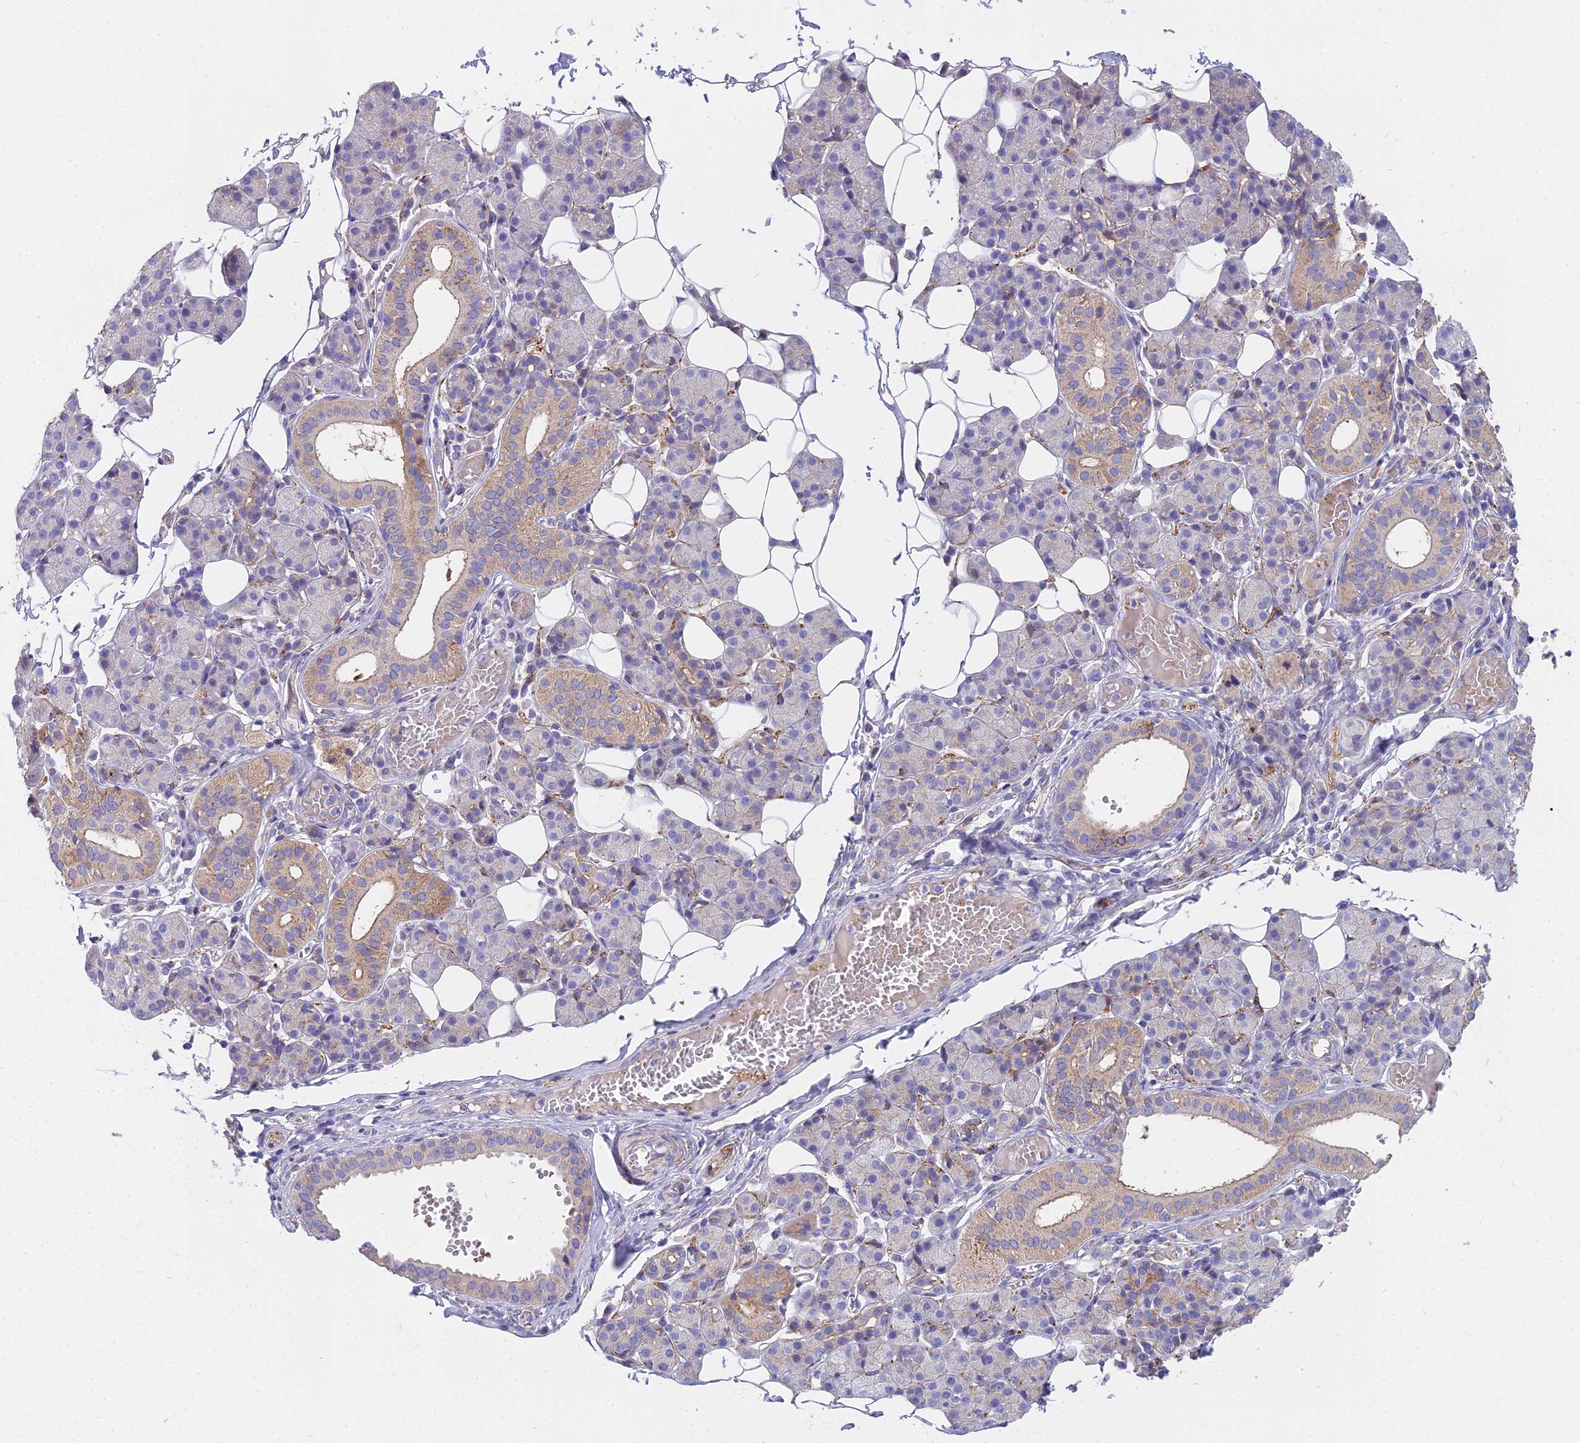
{"staining": {"intensity": "moderate", "quantity": "<25%", "location": "cytoplasmic/membranous"}, "tissue": "salivary gland", "cell_type": "Glandular cells", "image_type": "normal", "snomed": [{"axis": "morphology", "description": "Normal tissue, NOS"}, {"axis": "topography", "description": "Salivary gland"}], "caption": "Immunohistochemistry (IHC) photomicrograph of unremarkable salivary gland: salivary gland stained using IHC exhibits low levels of moderate protein expression localized specifically in the cytoplasmic/membranous of glandular cells, appearing as a cytoplasmic/membranous brown color.", "gene": "FRMPD1", "patient": {"sex": "female", "age": 33}}